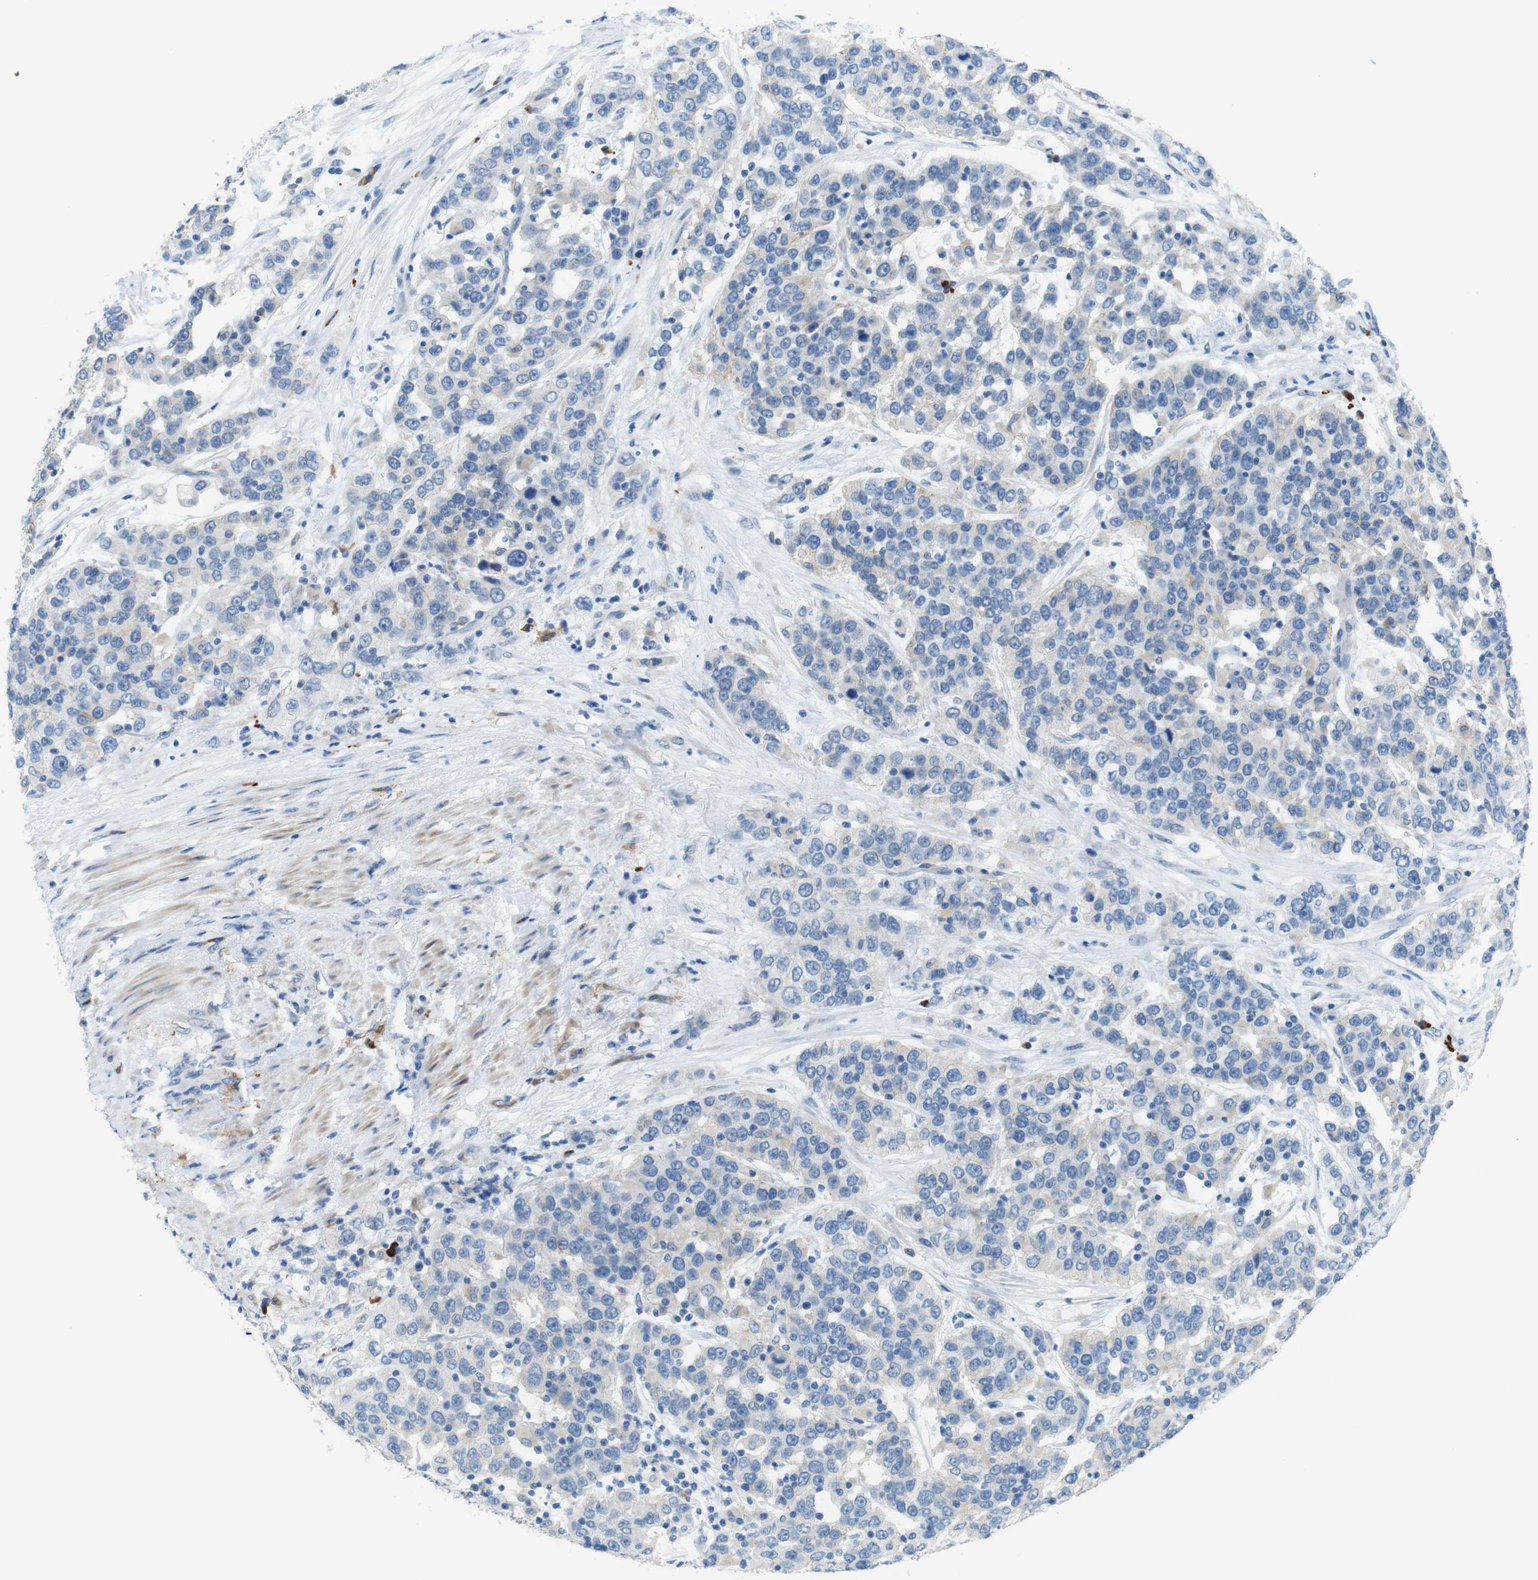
{"staining": {"intensity": "negative", "quantity": "none", "location": "none"}, "tissue": "urothelial cancer", "cell_type": "Tumor cells", "image_type": "cancer", "snomed": [{"axis": "morphology", "description": "Urothelial carcinoma, High grade"}, {"axis": "topography", "description": "Urinary bladder"}], "caption": "The immunohistochemistry image has no significant expression in tumor cells of high-grade urothelial carcinoma tissue. (Immunohistochemistry (ihc), brightfield microscopy, high magnification).", "gene": "CLMN", "patient": {"sex": "female", "age": 80}}